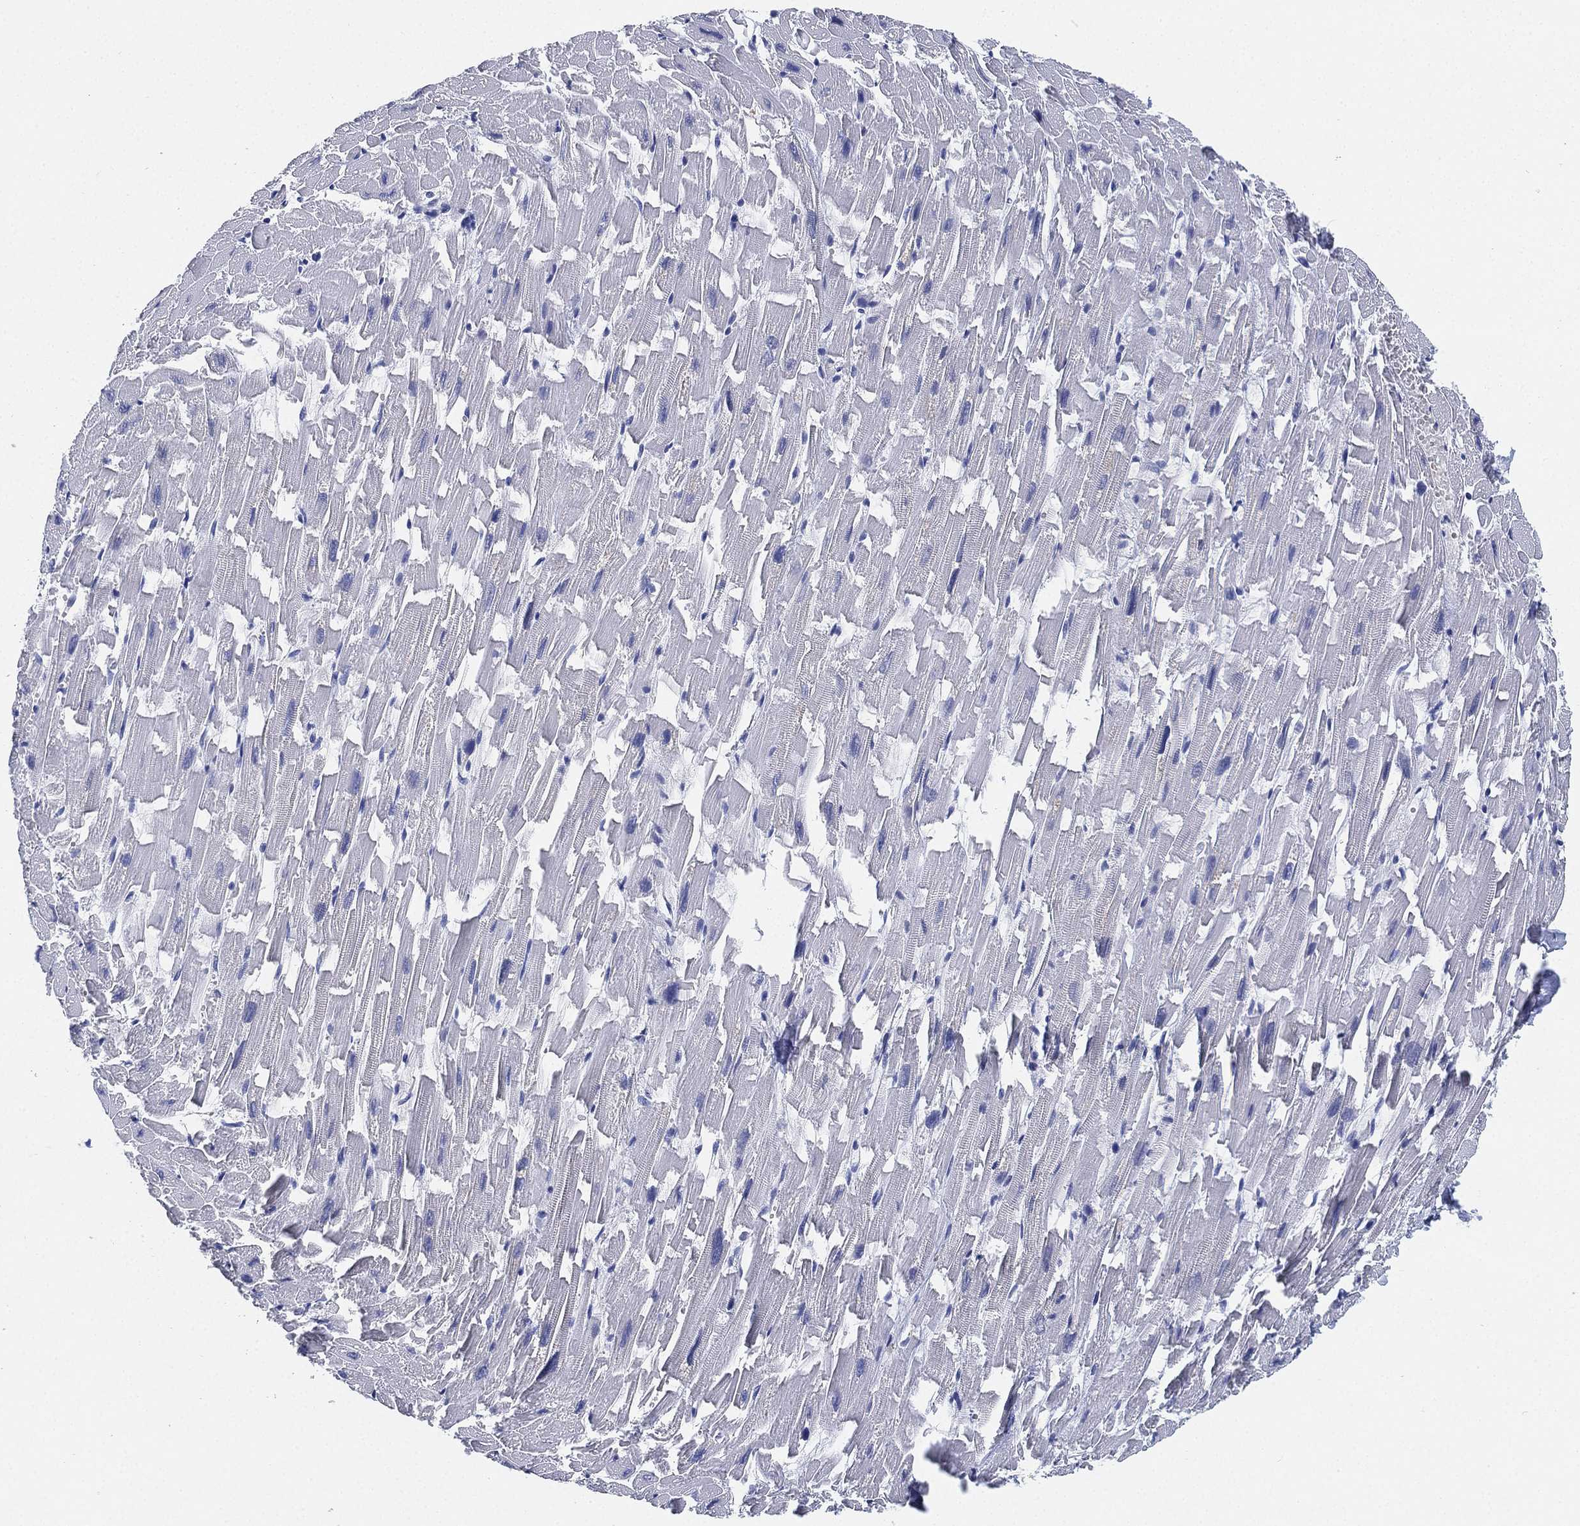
{"staining": {"intensity": "negative", "quantity": "none", "location": "none"}, "tissue": "heart muscle", "cell_type": "Cardiomyocytes", "image_type": "normal", "snomed": [{"axis": "morphology", "description": "Normal tissue, NOS"}, {"axis": "topography", "description": "Heart"}], "caption": "Histopathology image shows no significant protein positivity in cardiomyocytes of unremarkable heart muscle.", "gene": "IYD", "patient": {"sex": "female", "age": 64}}